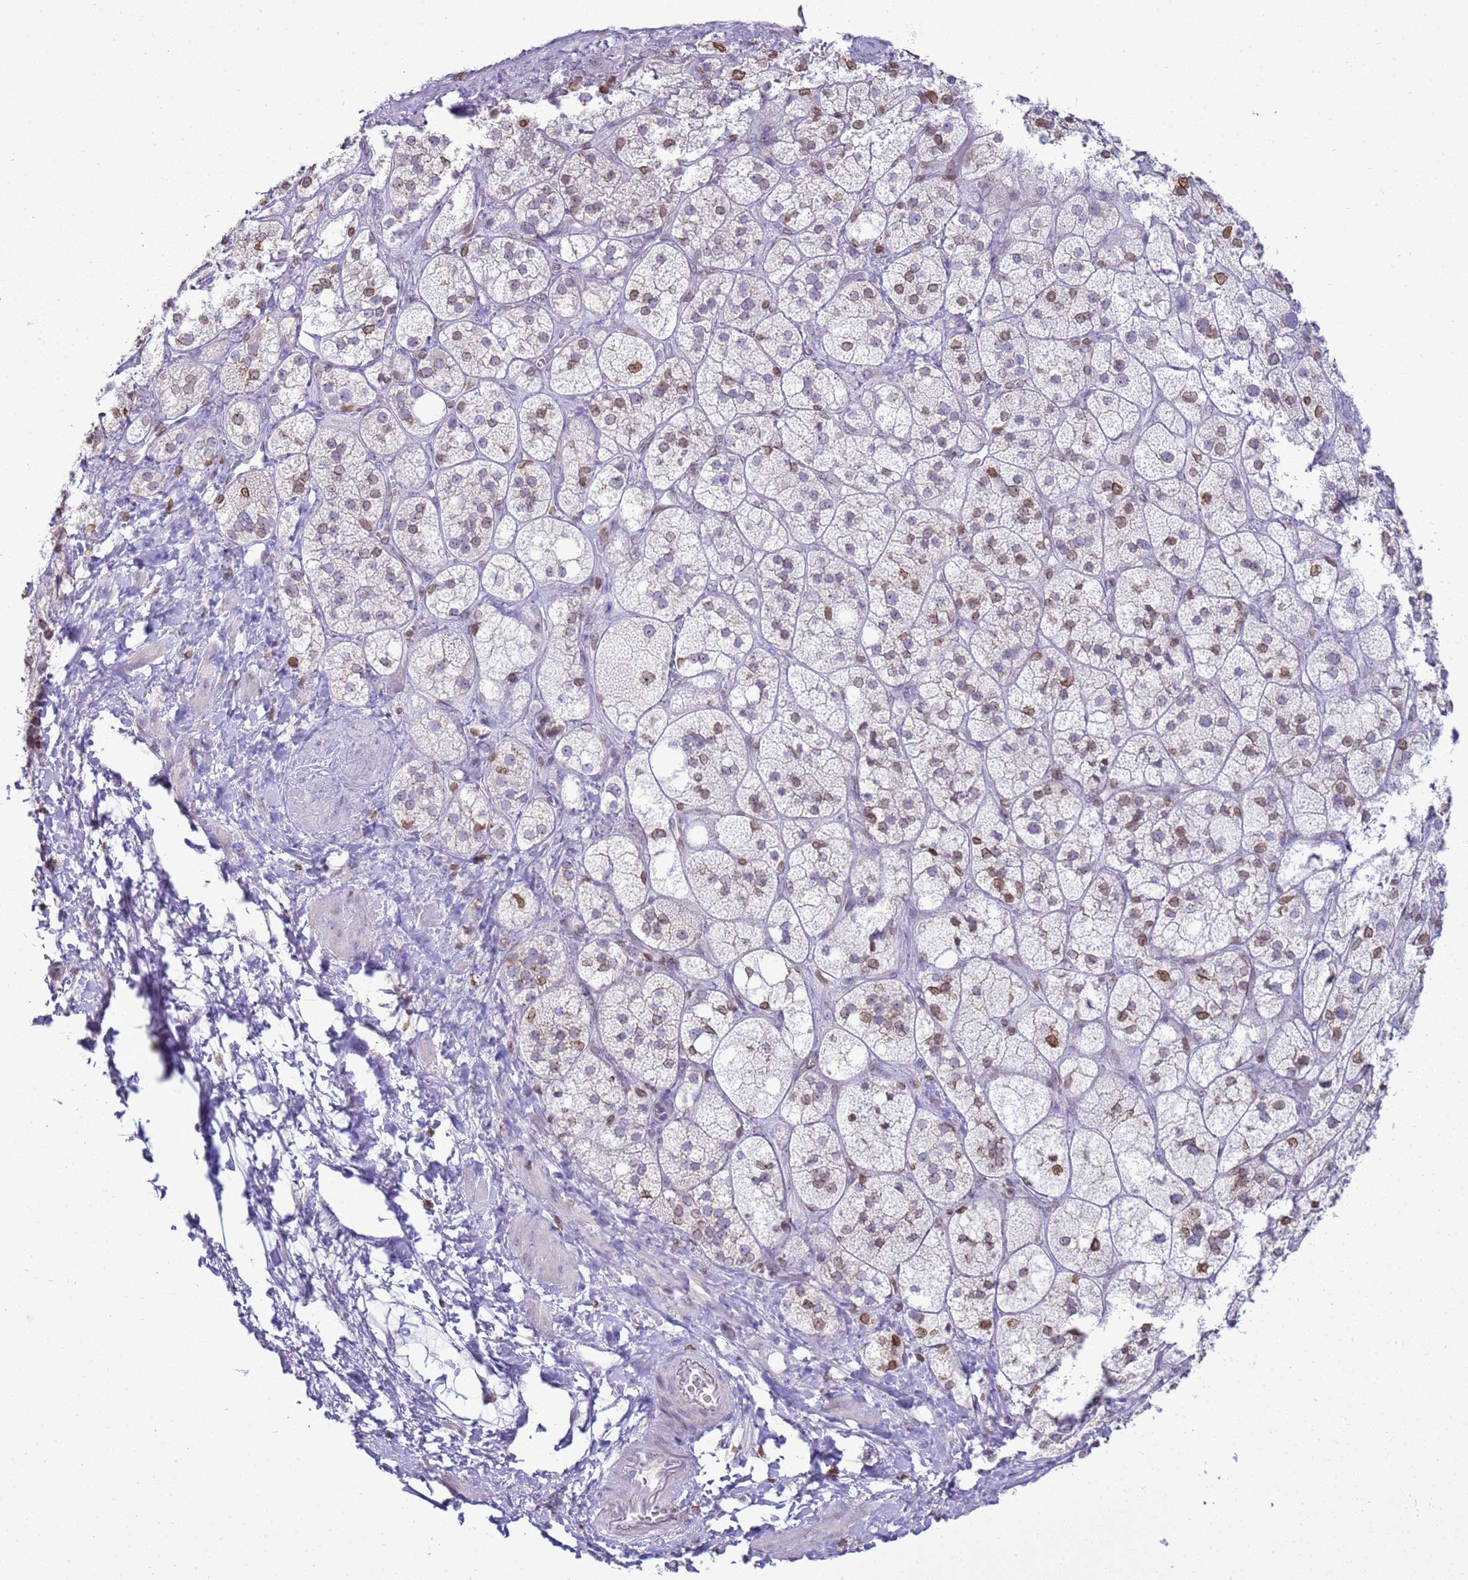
{"staining": {"intensity": "moderate", "quantity": "<25%", "location": "cytoplasmic/membranous,nuclear"}, "tissue": "adrenal gland", "cell_type": "Glandular cells", "image_type": "normal", "snomed": [{"axis": "morphology", "description": "Normal tissue, NOS"}, {"axis": "topography", "description": "Adrenal gland"}], "caption": "The photomicrograph demonstrates a brown stain indicating the presence of a protein in the cytoplasmic/membranous,nuclear of glandular cells in adrenal gland. The protein of interest is stained brown, and the nuclei are stained in blue (DAB IHC with brightfield microscopy, high magnification).", "gene": "DHX37", "patient": {"sex": "male", "age": 61}}